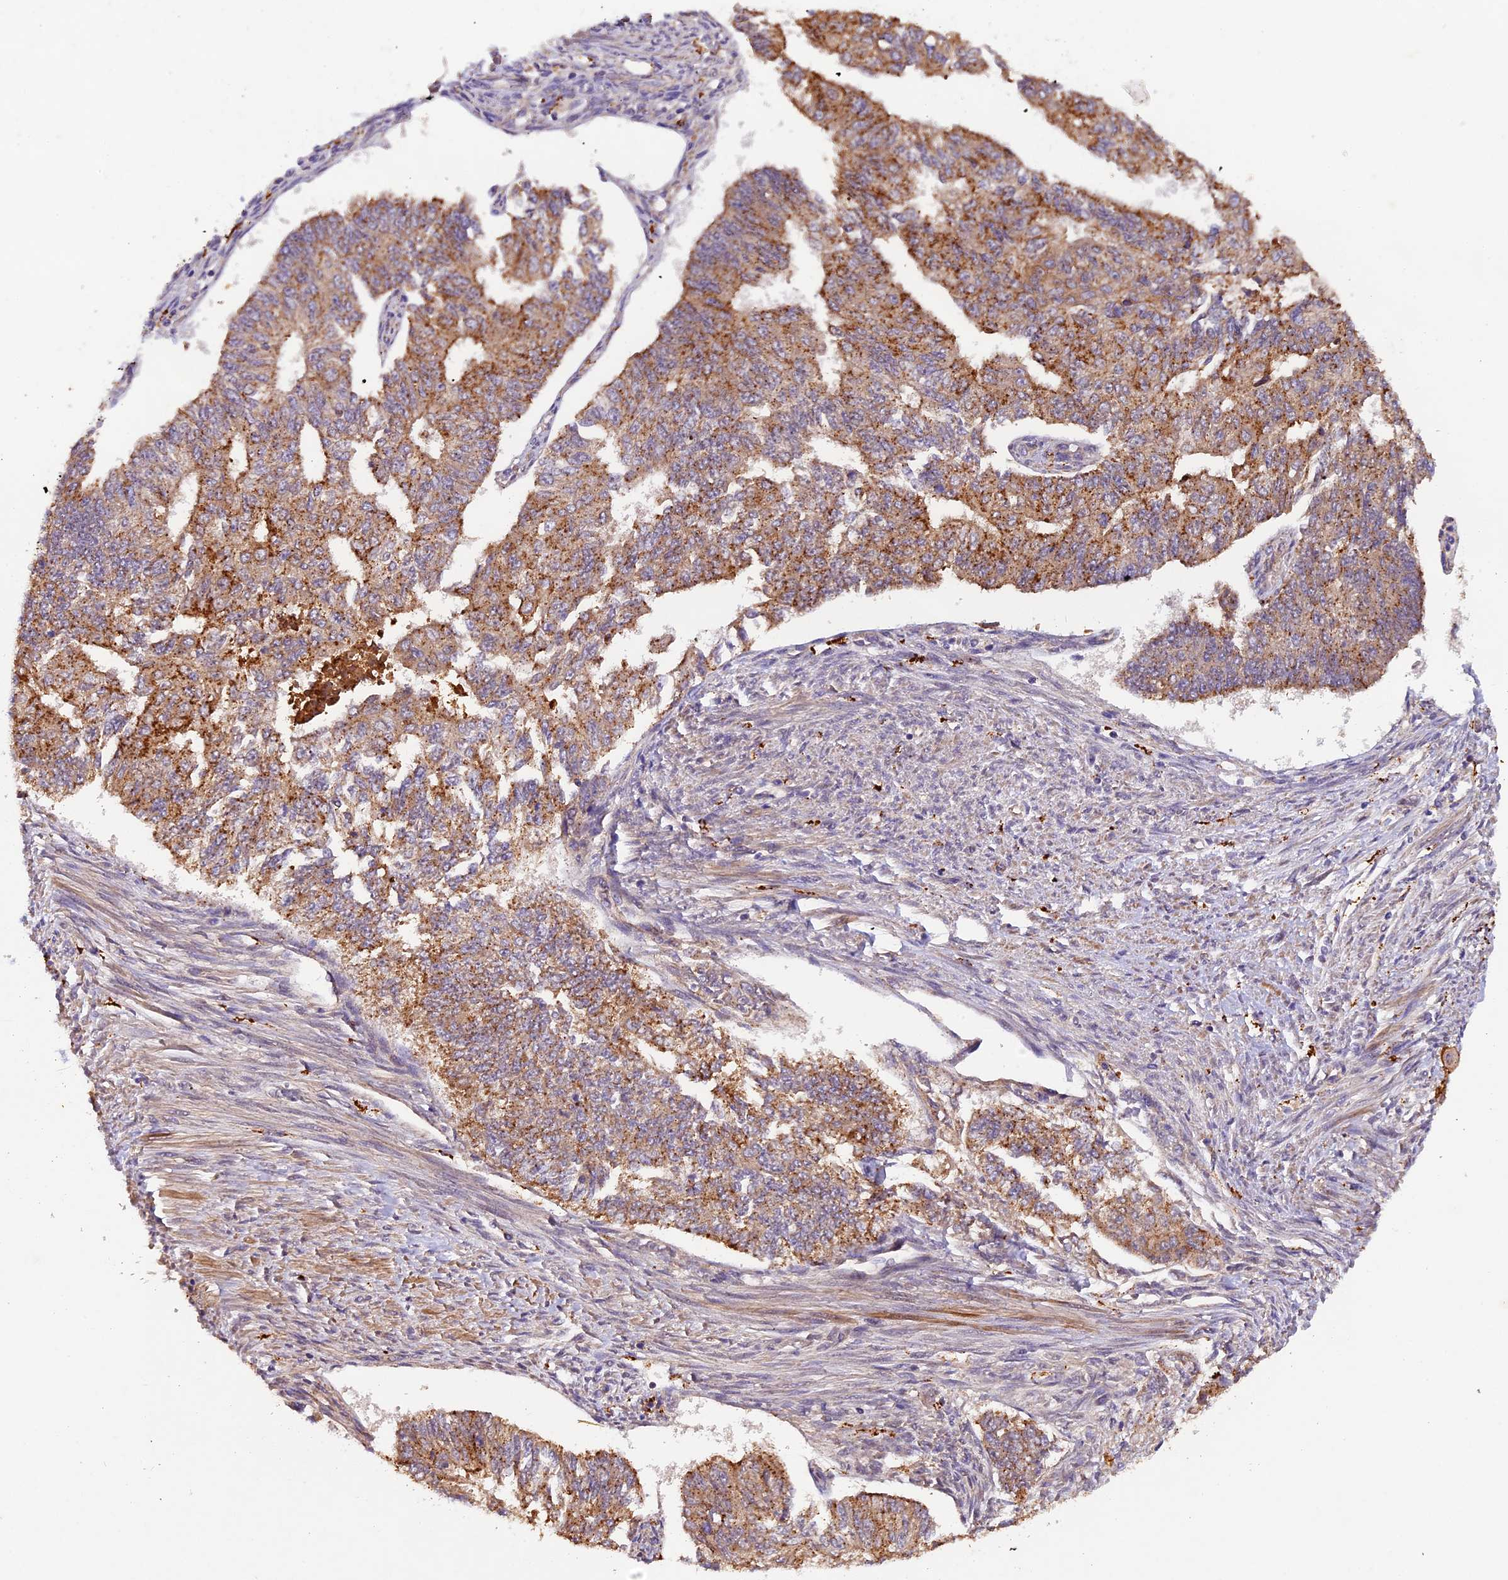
{"staining": {"intensity": "moderate", "quantity": ">75%", "location": "cytoplasmic/membranous"}, "tissue": "endometrial cancer", "cell_type": "Tumor cells", "image_type": "cancer", "snomed": [{"axis": "morphology", "description": "Adenocarcinoma, NOS"}, {"axis": "topography", "description": "Endometrium"}], "caption": "Protein staining of endometrial adenocarcinoma tissue demonstrates moderate cytoplasmic/membranous positivity in approximately >75% of tumor cells. (DAB = brown stain, brightfield microscopy at high magnification).", "gene": "COPE", "patient": {"sex": "female", "age": 32}}